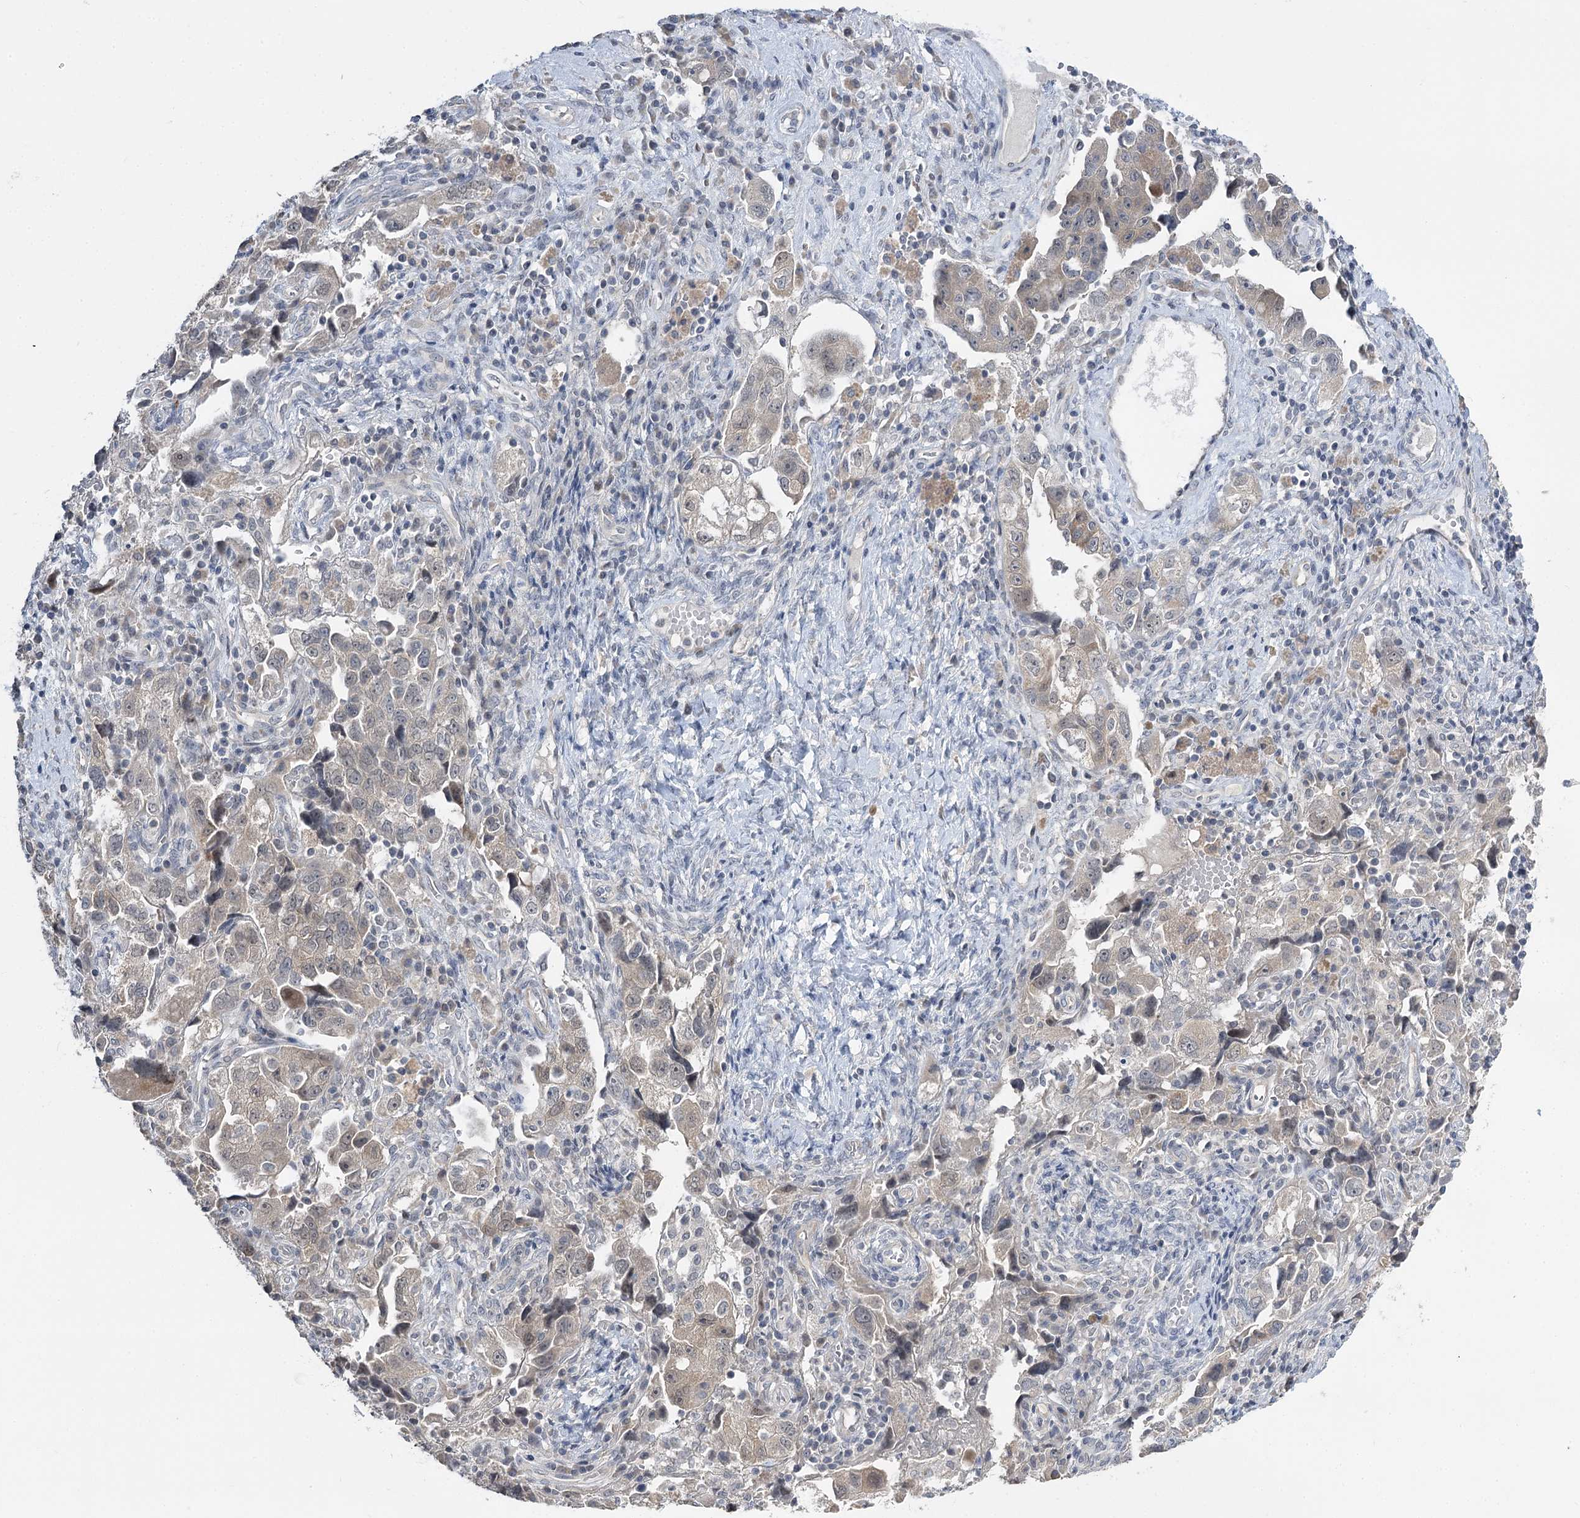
{"staining": {"intensity": "weak", "quantity": "<25%", "location": "cytoplasmic/membranous"}, "tissue": "ovarian cancer", "cell_type": "Tumor cells", "image_type": "cancer", "snomed": [{"axis": "morphology", "description": "Carcinoma, NOS"}, {"axis": "morphology", "description": "Cystadenocarcinoma, serous, NOS"}, {"axis": "topography", "description": "Ovary"}], "caption": "Immunohistochemical staining of ovarian cancer demonstrates no significant expression in tumor cells.", "gene": "PHYHIPL", "patient": {"sex": "female", "age": 69}}